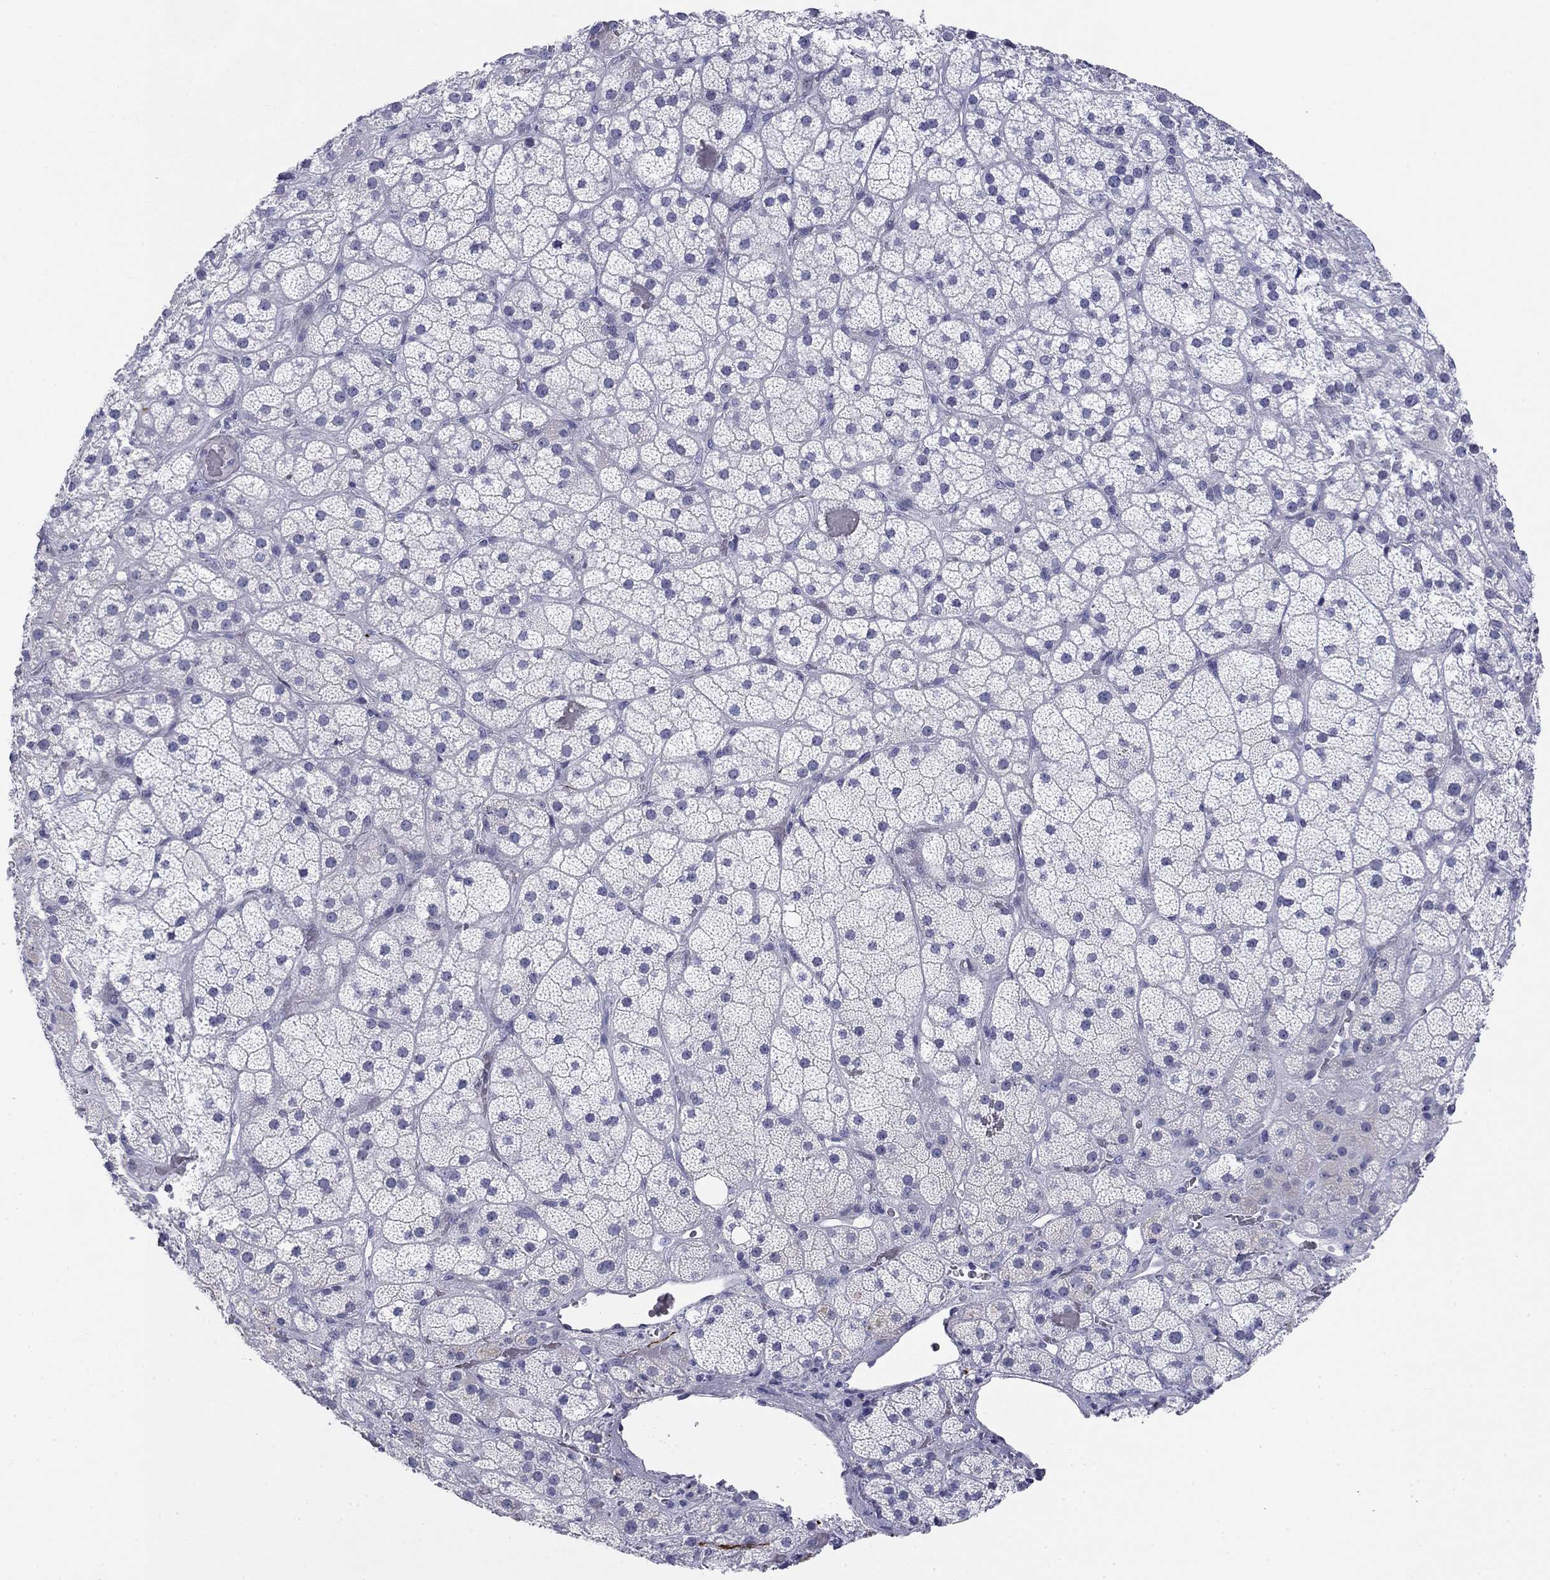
{"staining": {"intensity": "negative", "quantity": "none", "location": "none"}, "tissue": "adrenal gland", "cell_type": "Glandular cells", "image_type": "normal", "snomed": [{"axis": "morphology", "description": "Normal tissue, NOS"}, {"axis": "topography", "description": "Adrenal gland"}], "caption": "IHC of unremarkable adrenal gland exhibits no expression in glandular cells. (IHC, brightfield microscopy, high magnification).", "gene": "PRPH", "patient": {"sex": "male", "age": 57}}